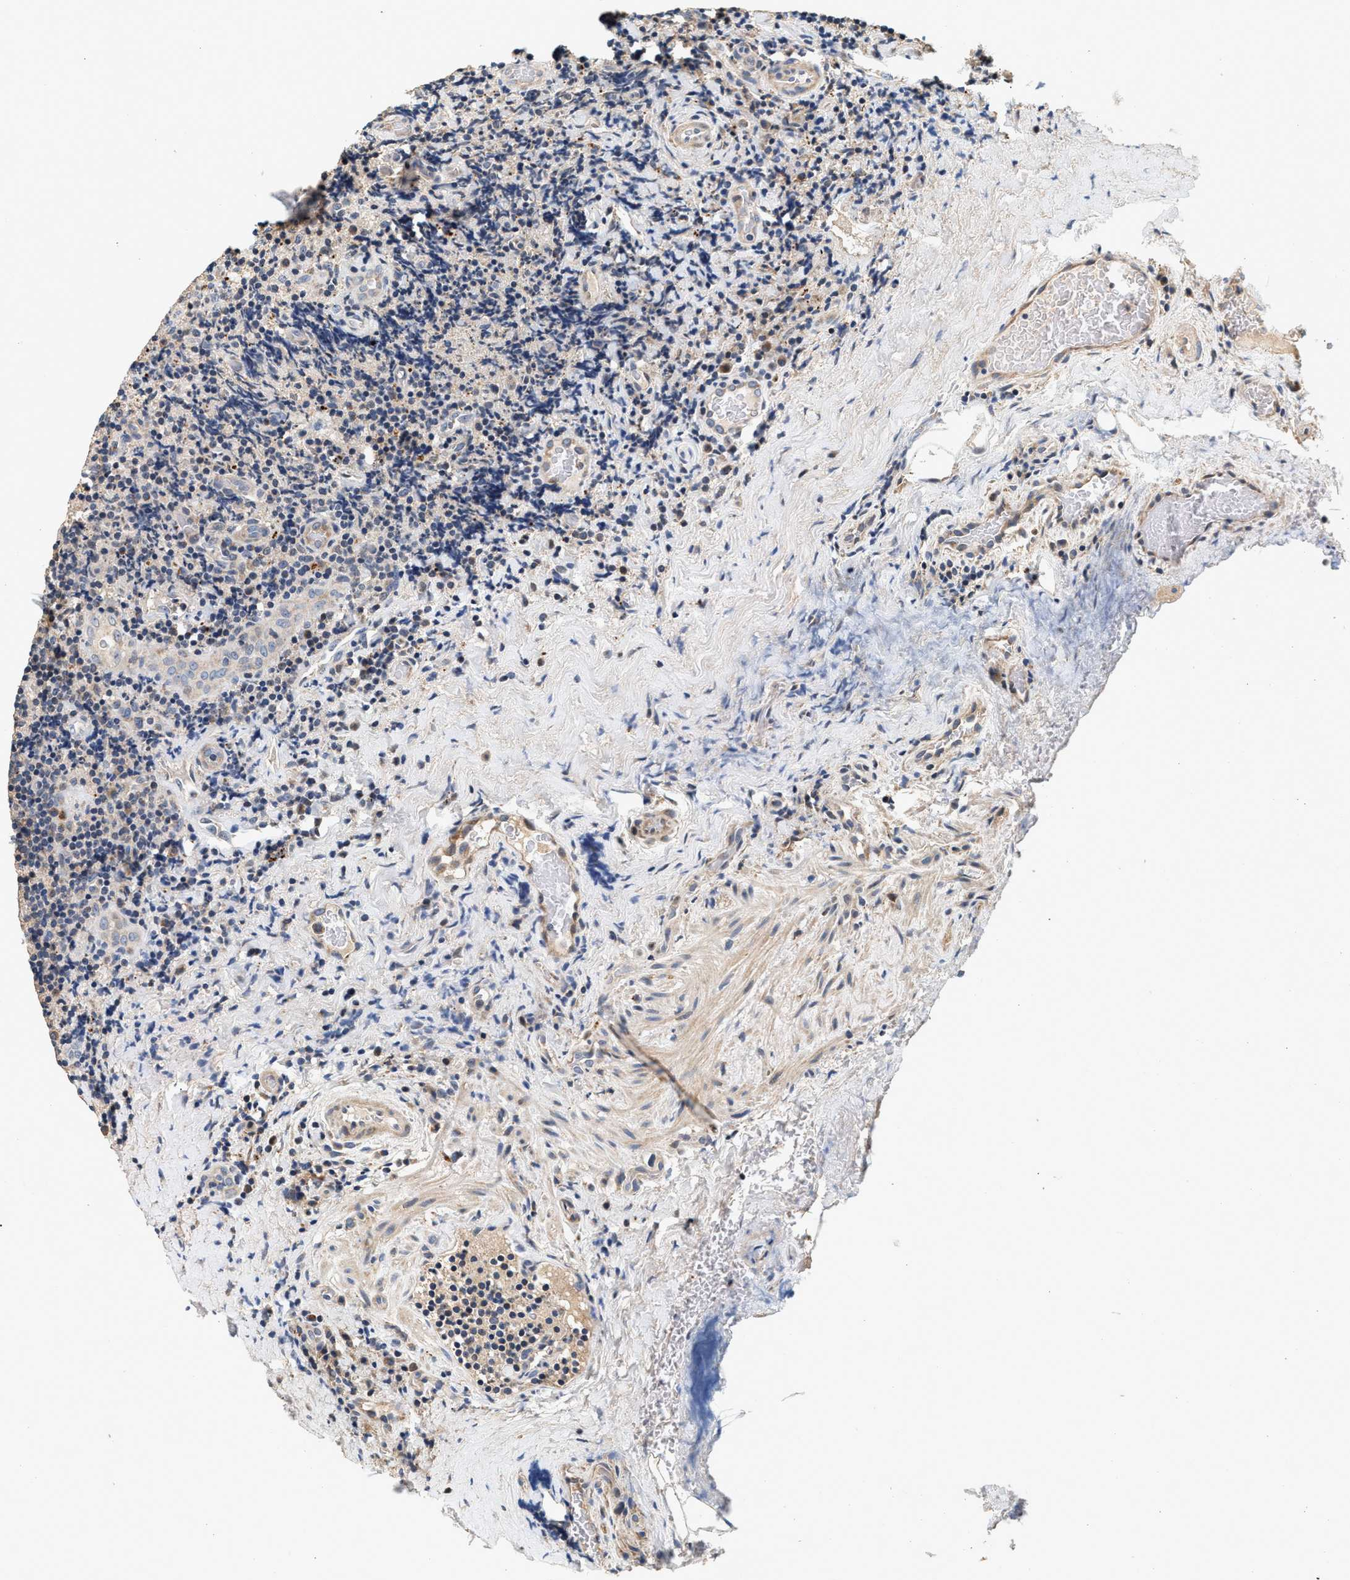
{"staining": {"intensity": "negative", "quantity": "none", "location": "none"}, "tissue": "lymphoma", "cell_type": "Tumor cells", "image_type": "cancer", "snomed": [{"axis": "morphology", "description": "Malignant lymphoma, non-Hodgkin's type, High grade"}, {"axis": "topography", "description": "Tonsil"}], "caption": "High magnification brightfield microscopy of malignant lymphoma, non-Hodgkin's type (high-grade) stained with DAB (brown) and counterstained with hematoxylin (blue): tumor cells show no significant expression. (DAB IHC, high magnification).", "gene": "PTGR3", "patient": {"sex": "female", "age": 36}}